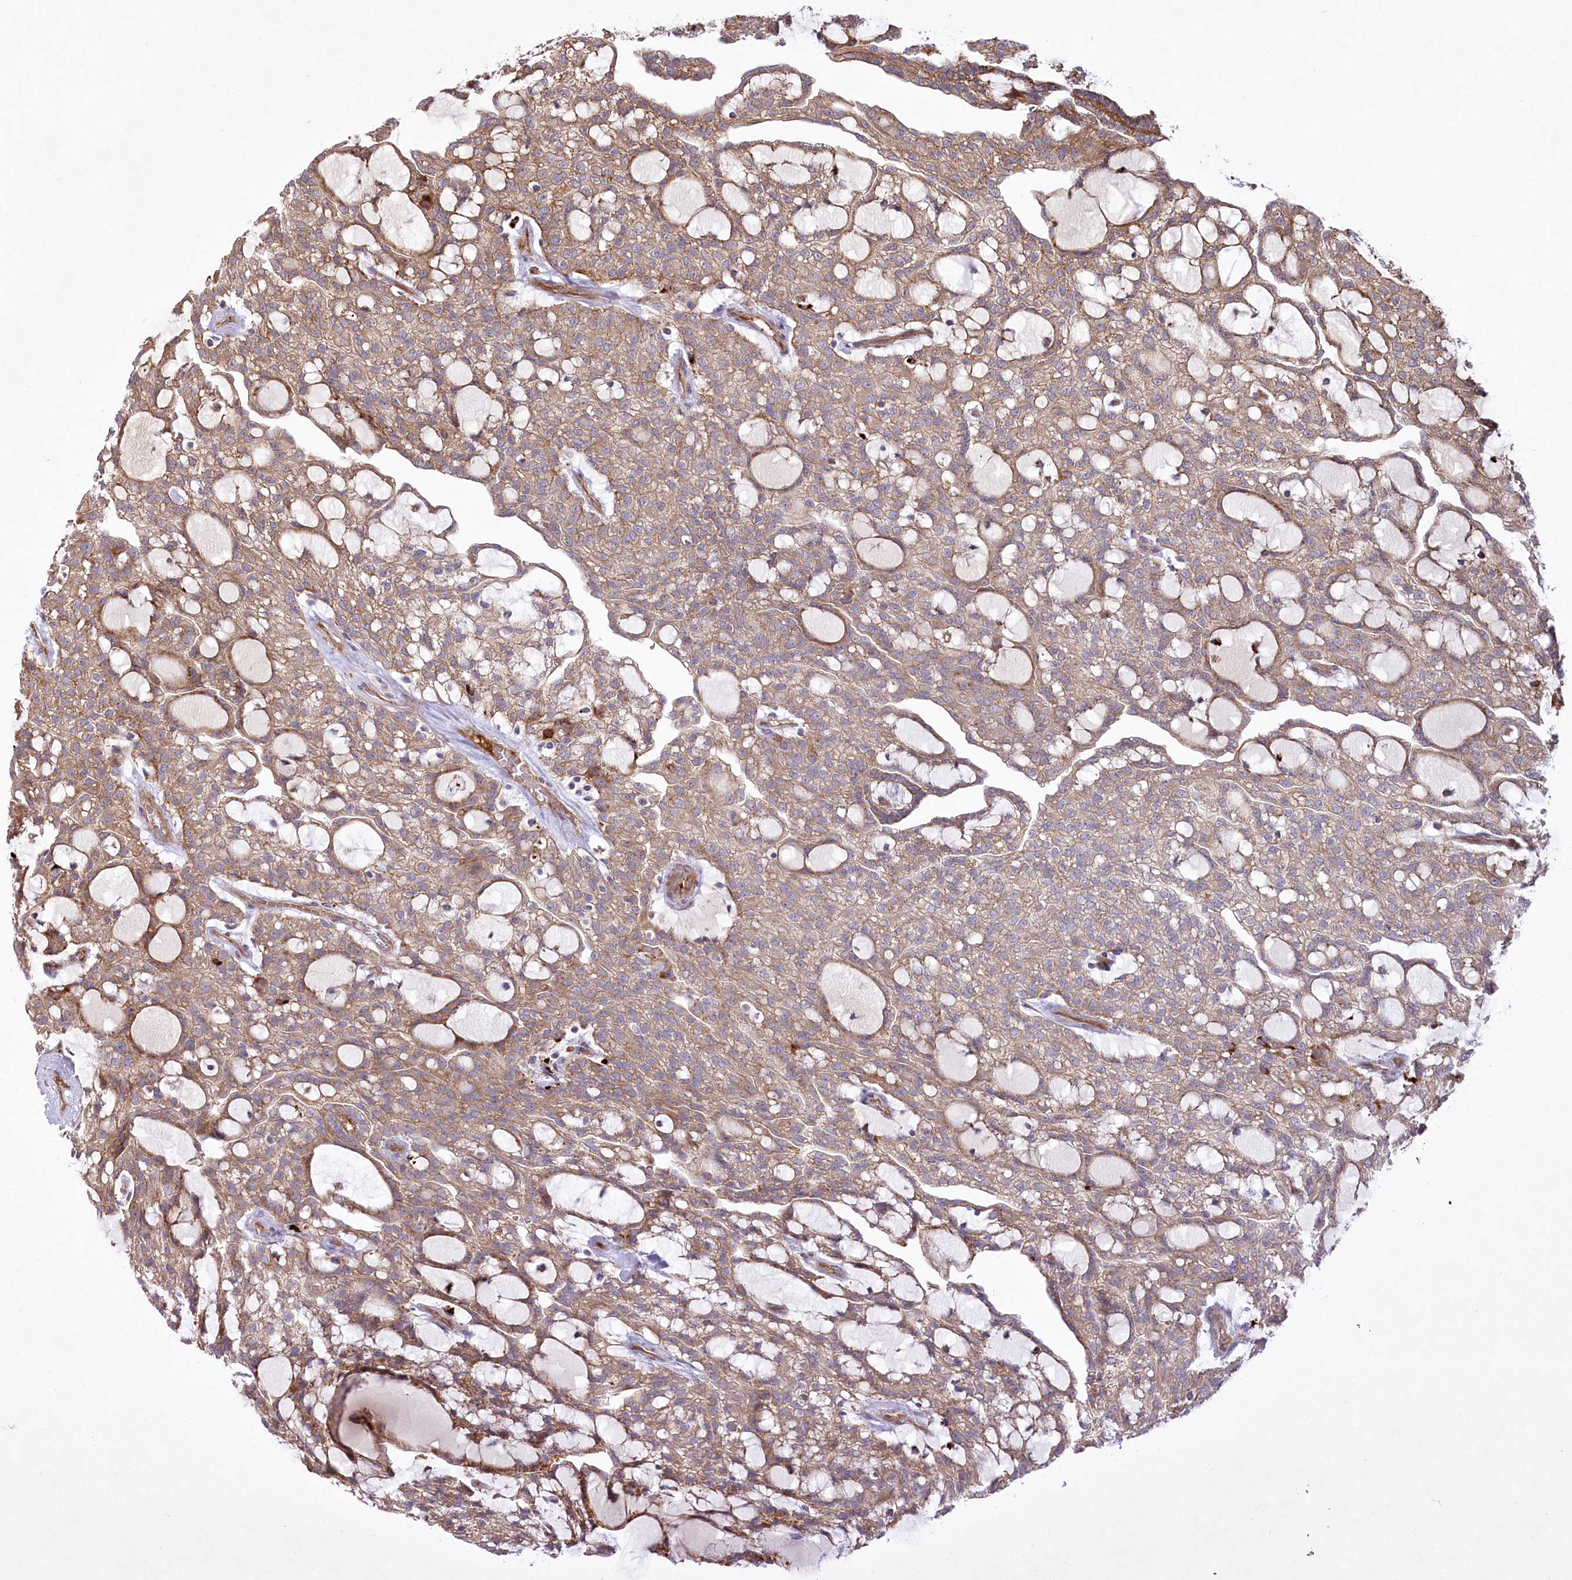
{"staining": {"intensity": "moderate", "quantity": ">75%", "location": "cytoplasmic/membranous"}, "tissue": "renal cancer", "cell_type": "Tumor cells", "image_type": "cancer", "snomed": [{"axis": "morphology", "description": "Adenocarcinoma, NOS"}, {"axis": "topography", "description": "Kidney"}], "caption": "A photomicrograph of human renal cancer (adenocarcinoma) stained for a protein shows moderate cytoplasmic/membranous brown staining in tumor cells. (Stains: DAB in brown, nuclei in blue, Microscopy: brightfield microscopy at high magnification).", "gene": "PSTK", "patient": {"sex": "male", "age": 63}}